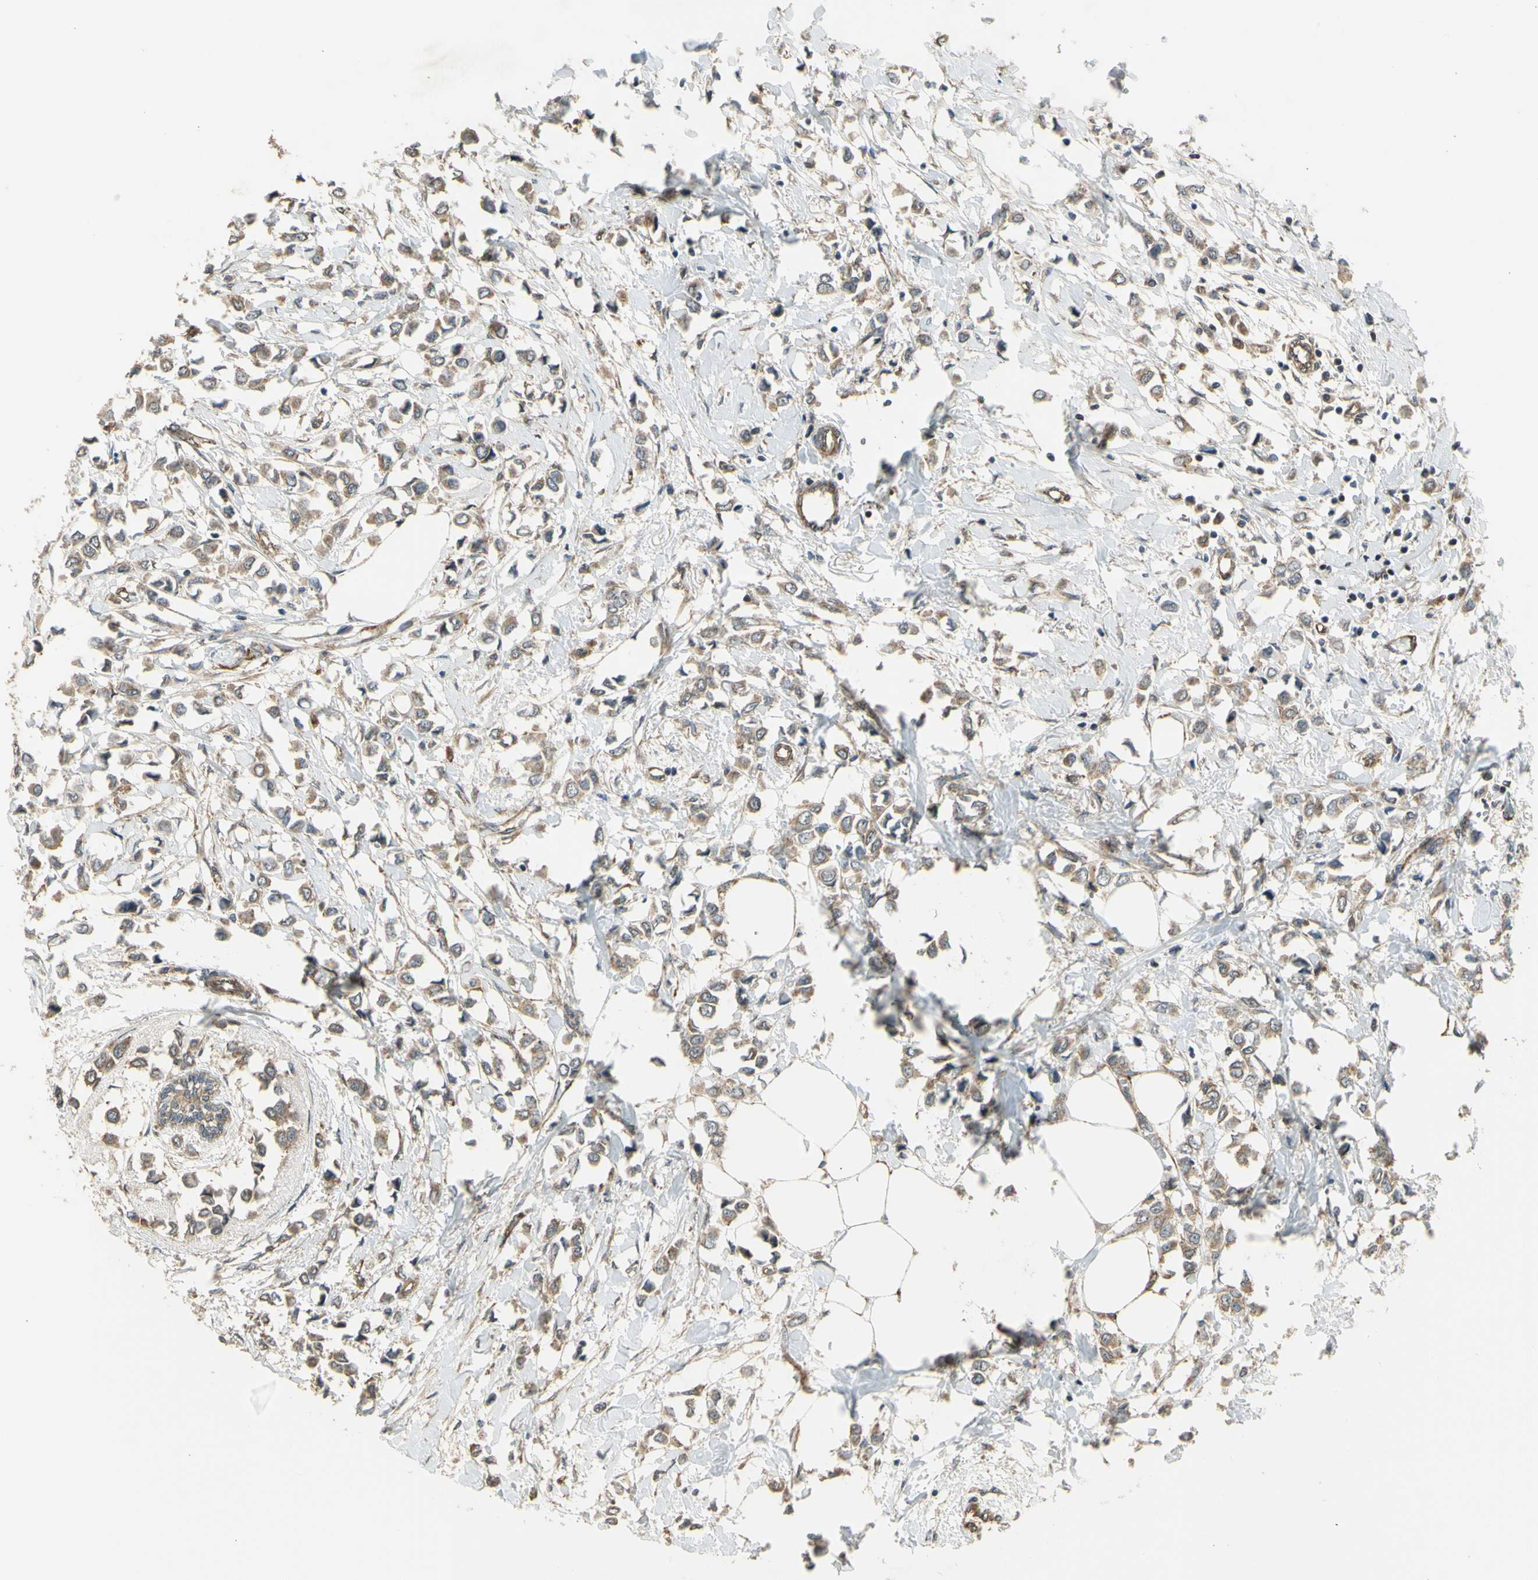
{"staining": {"intensity": "weak", "quantity": ">75%", "location": "cytoplasmic/membranous"}, "tissue": "breast cancer", "cell_type": "Tumor cells", "image_type": "cancer", "snomed": [{"axis": "morphology", "description": "Lobular carcinoma"}, {"axis": "topography", "description": "Breast"}], "caption": "There is low levels of weak cytoplasmic/membranous positivity in tumor cells of breast lobular carcinoma, as demonstrated by immunohistochemical staining (brown color).", "gene": "EFNB2", "patient": {"sex": "female", "age": 51}}